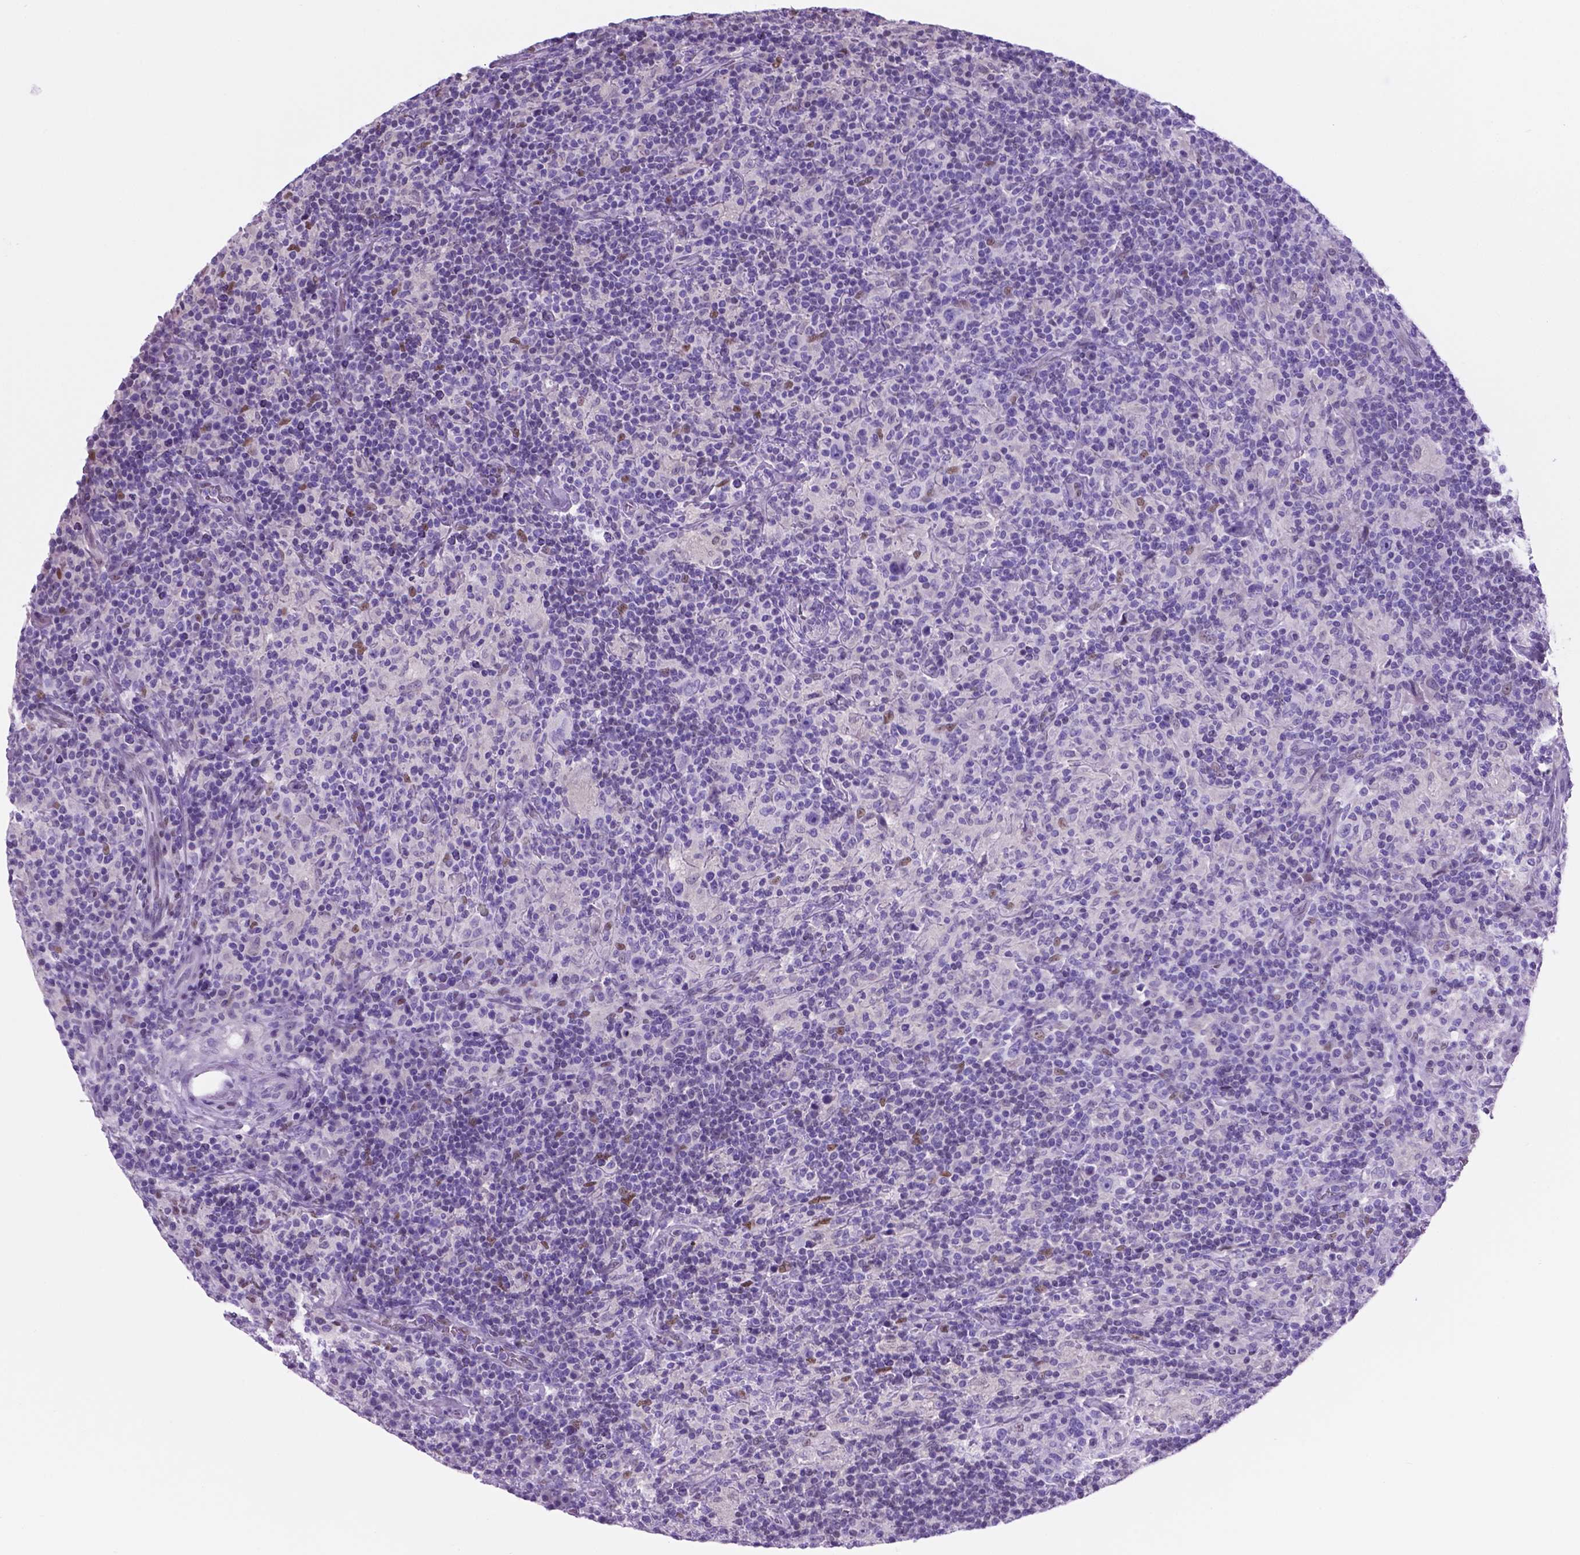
{"staining": {"intensity": "negative", "quantity": "none", "location": "none"}, "tissue": "lymphoma", "cell_type": "Tumor cells", "image_type": "cancer", "snomed": [{"axis": "morphology", "description": "Hodgkin's disease, NOS"}, {"axis": "topography", "description": "Lymph node"}], "caption": "Immunohistochemical staining of human lymphoma exhibits no significant expression in tumor cells.", "gene": "TMEM210", "patient": {"sex": "male", "age": 70}}